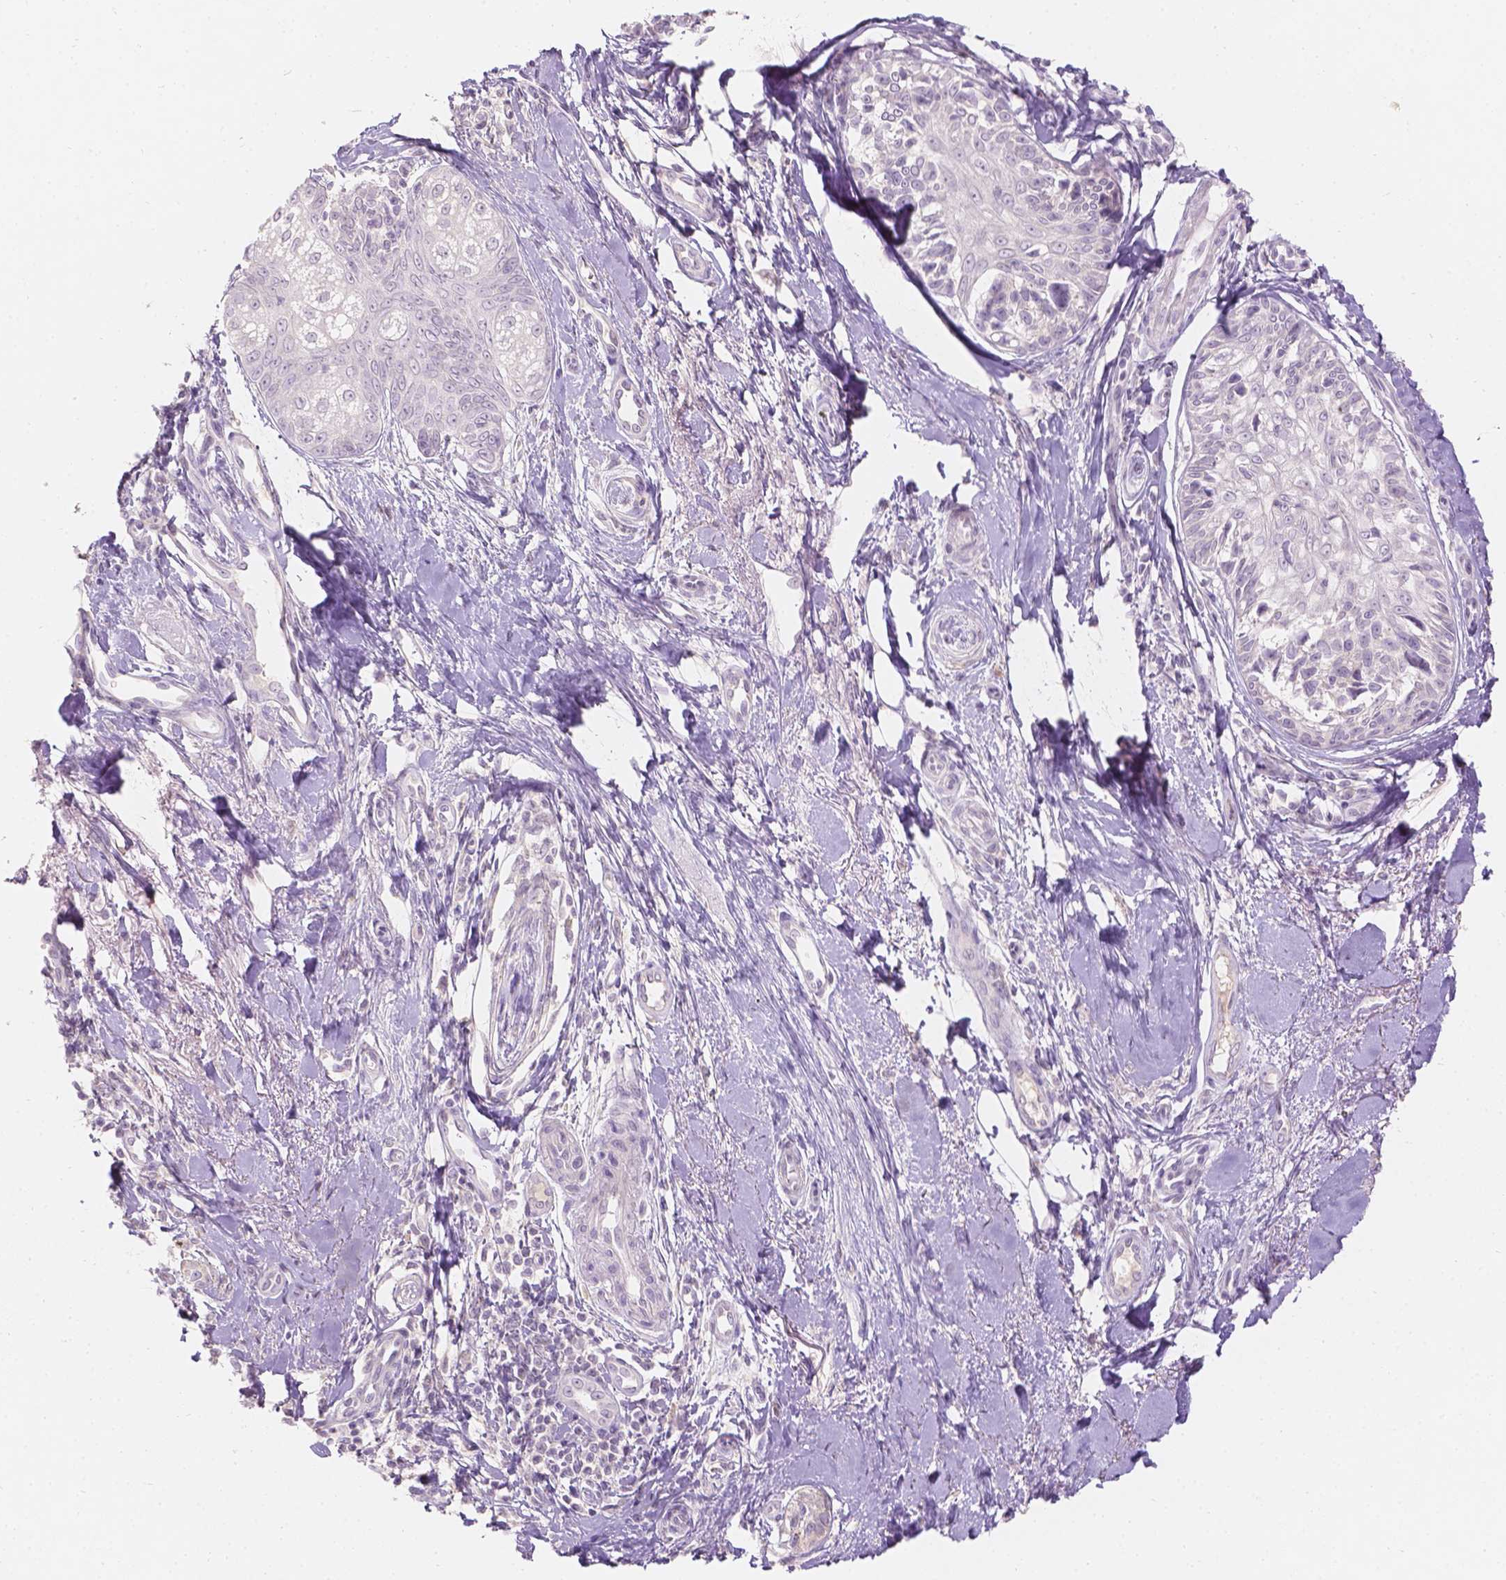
{"staining": {"intensity": "negative", "quantity": "none", "location": "none"}, "tissue": "melanoma", "cell_type": "Tumor cells", "image_type": "cancer", "snomed": [{"axis": "morphology", "description": "Malignant melanoma, NOS"}, {"axis": "topography", "description": "Skin"}], "caption": "Immunohistochemistry photomicrograph of neoplastic tissue: malignant melanoma stained with DAB (3,3'-diaminobenzidine) displays no significant protein staining in tumor cells.", "gene": "DCAF4L1", "patient": {"sex": "female", "age": 86}}